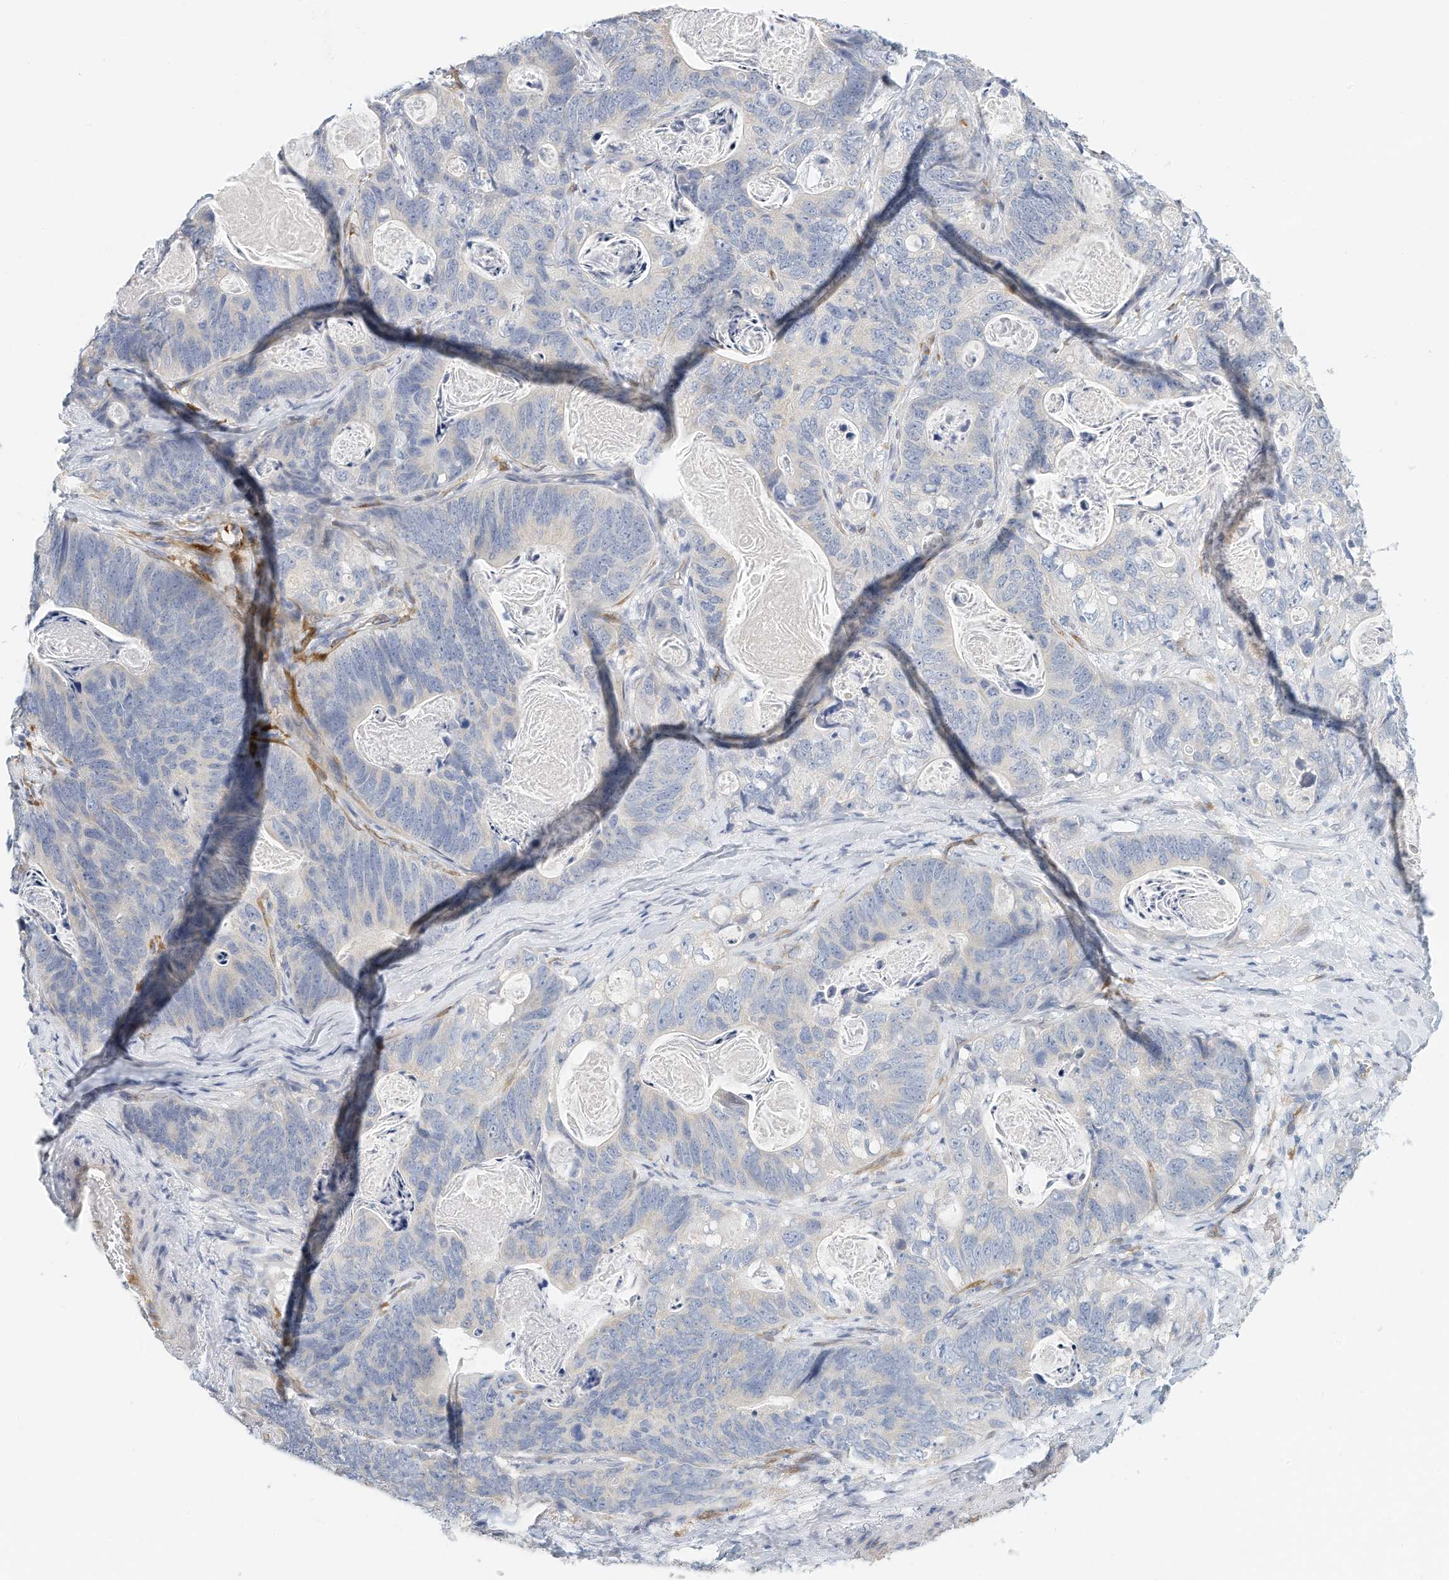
{"staining": {"intensity": "negative", "quantity": "none", "location": "none"}, "tissue": "stomach cancer", "cell_type": "Tumor cells", "image_type": "cancer", "snomed": [{"axis": "morphology", "description": "Normal tissue, NOS"}, {"axis": "morphology", "description": "Adenocarcinoma, NOS"}, {"axis": "topography", "description": "Stomach"}], "caption": "IHC photomicrograph of neoplastic tissue: human adenocarcinoma (stomach) stained with DAB (3,3'-diaminobenzidine) exhibits no significant protein positivity in tumor cells. (DAB immunohistochemistry (IHC) visualized using brightfield microscopy, high magnification).", "gene": "ARHGAP28", "patient": {"sex": "female", "age": 89}}